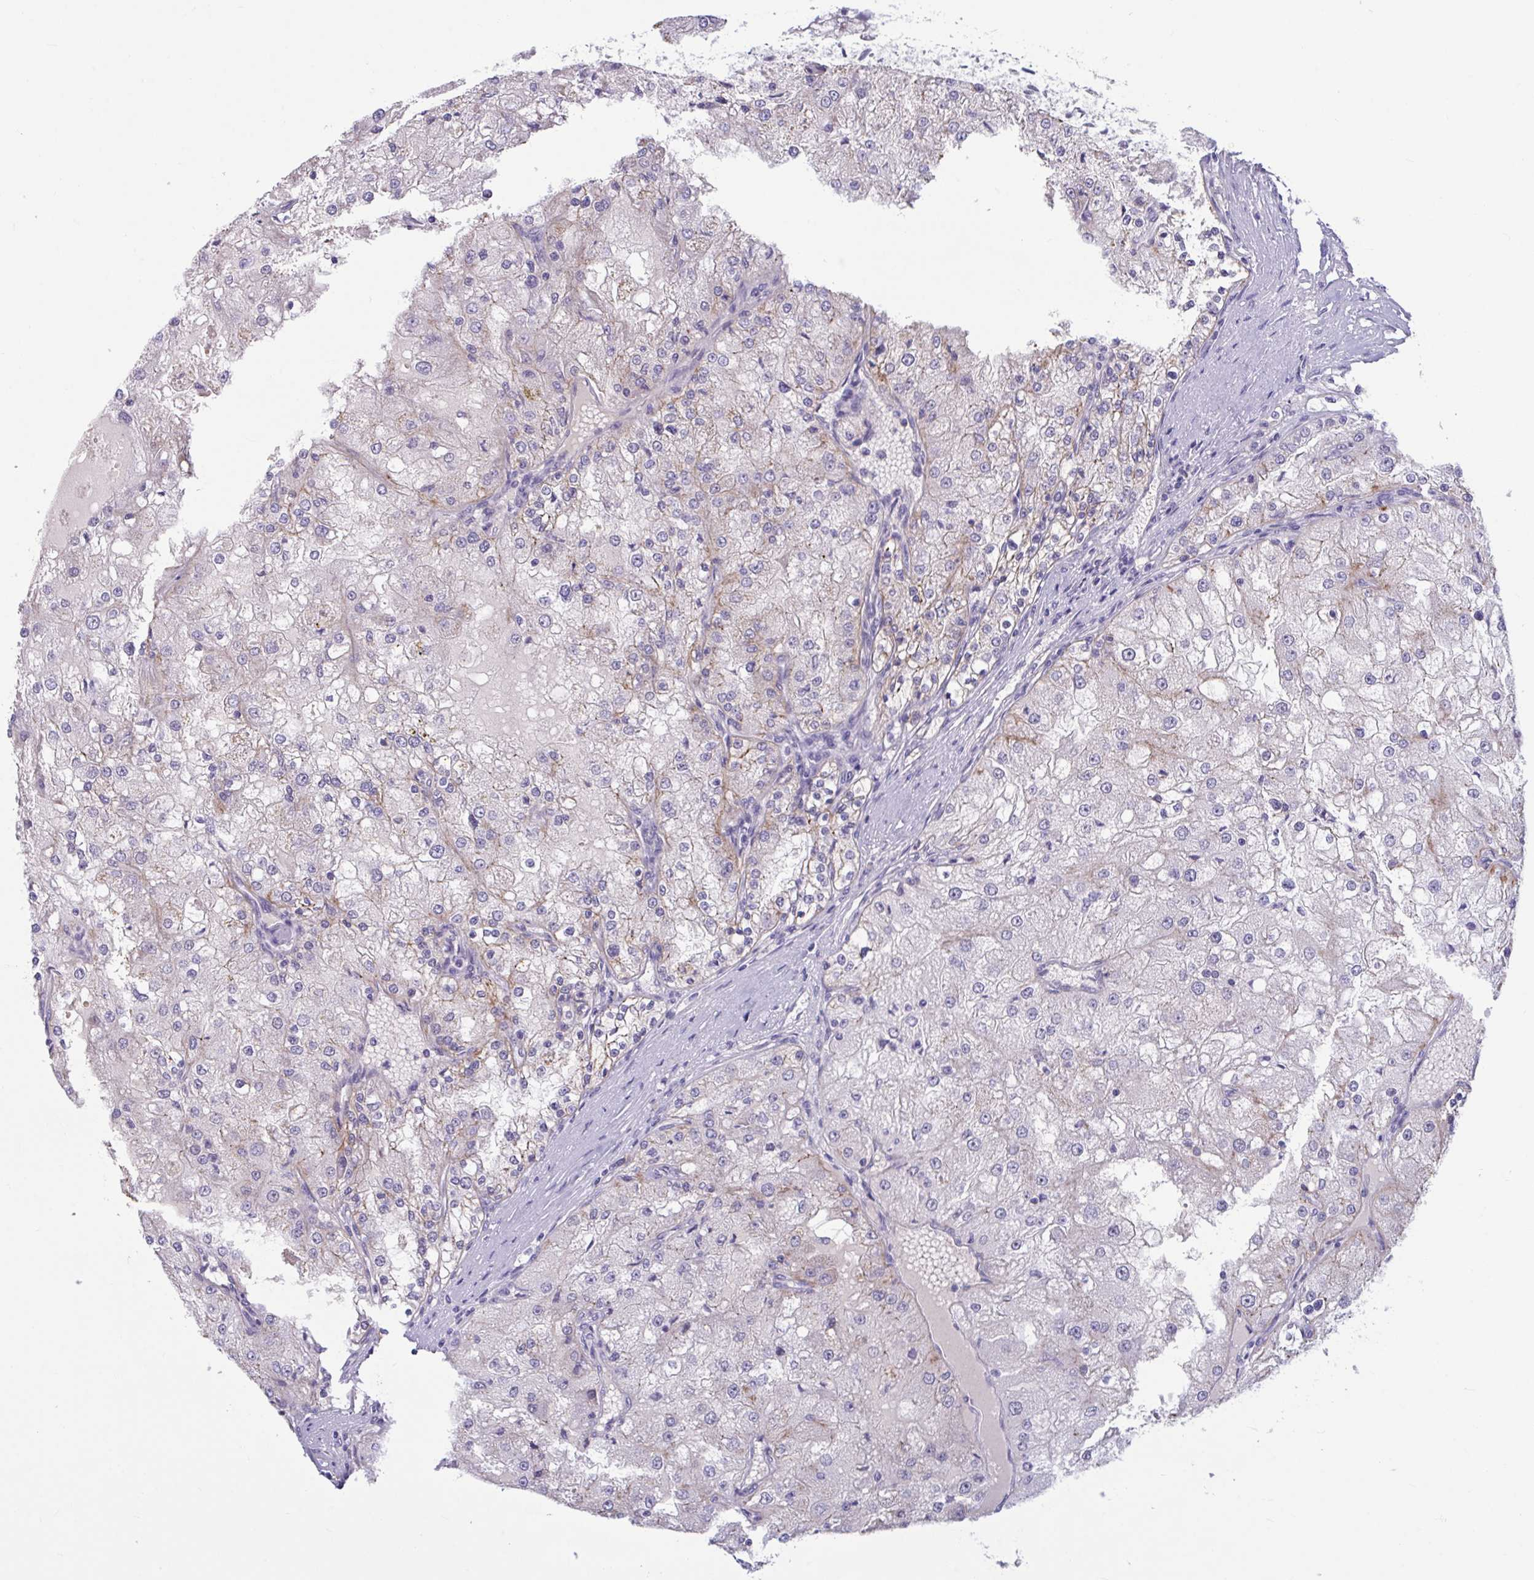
{"staining": {"intensity": "negative", "quantity": "none", "location": "none"}, "tissue": "renal cancer", "cell_type": "Tumor cells", "image_type": "cancer", "snomed": [{"axis": "morphology", "description": "Adenocarcinoma, NOS"}, {"axis": "topography", "description": "Kidney"}], "caption": "The immunohistochemistry (IHC) photomicrograph has no significant positivity in tumor cells of renal cancer (adenocarcinoma) tissue.", "gene": "CNGB3", "patient": {"sex": "female", "age": 74}}